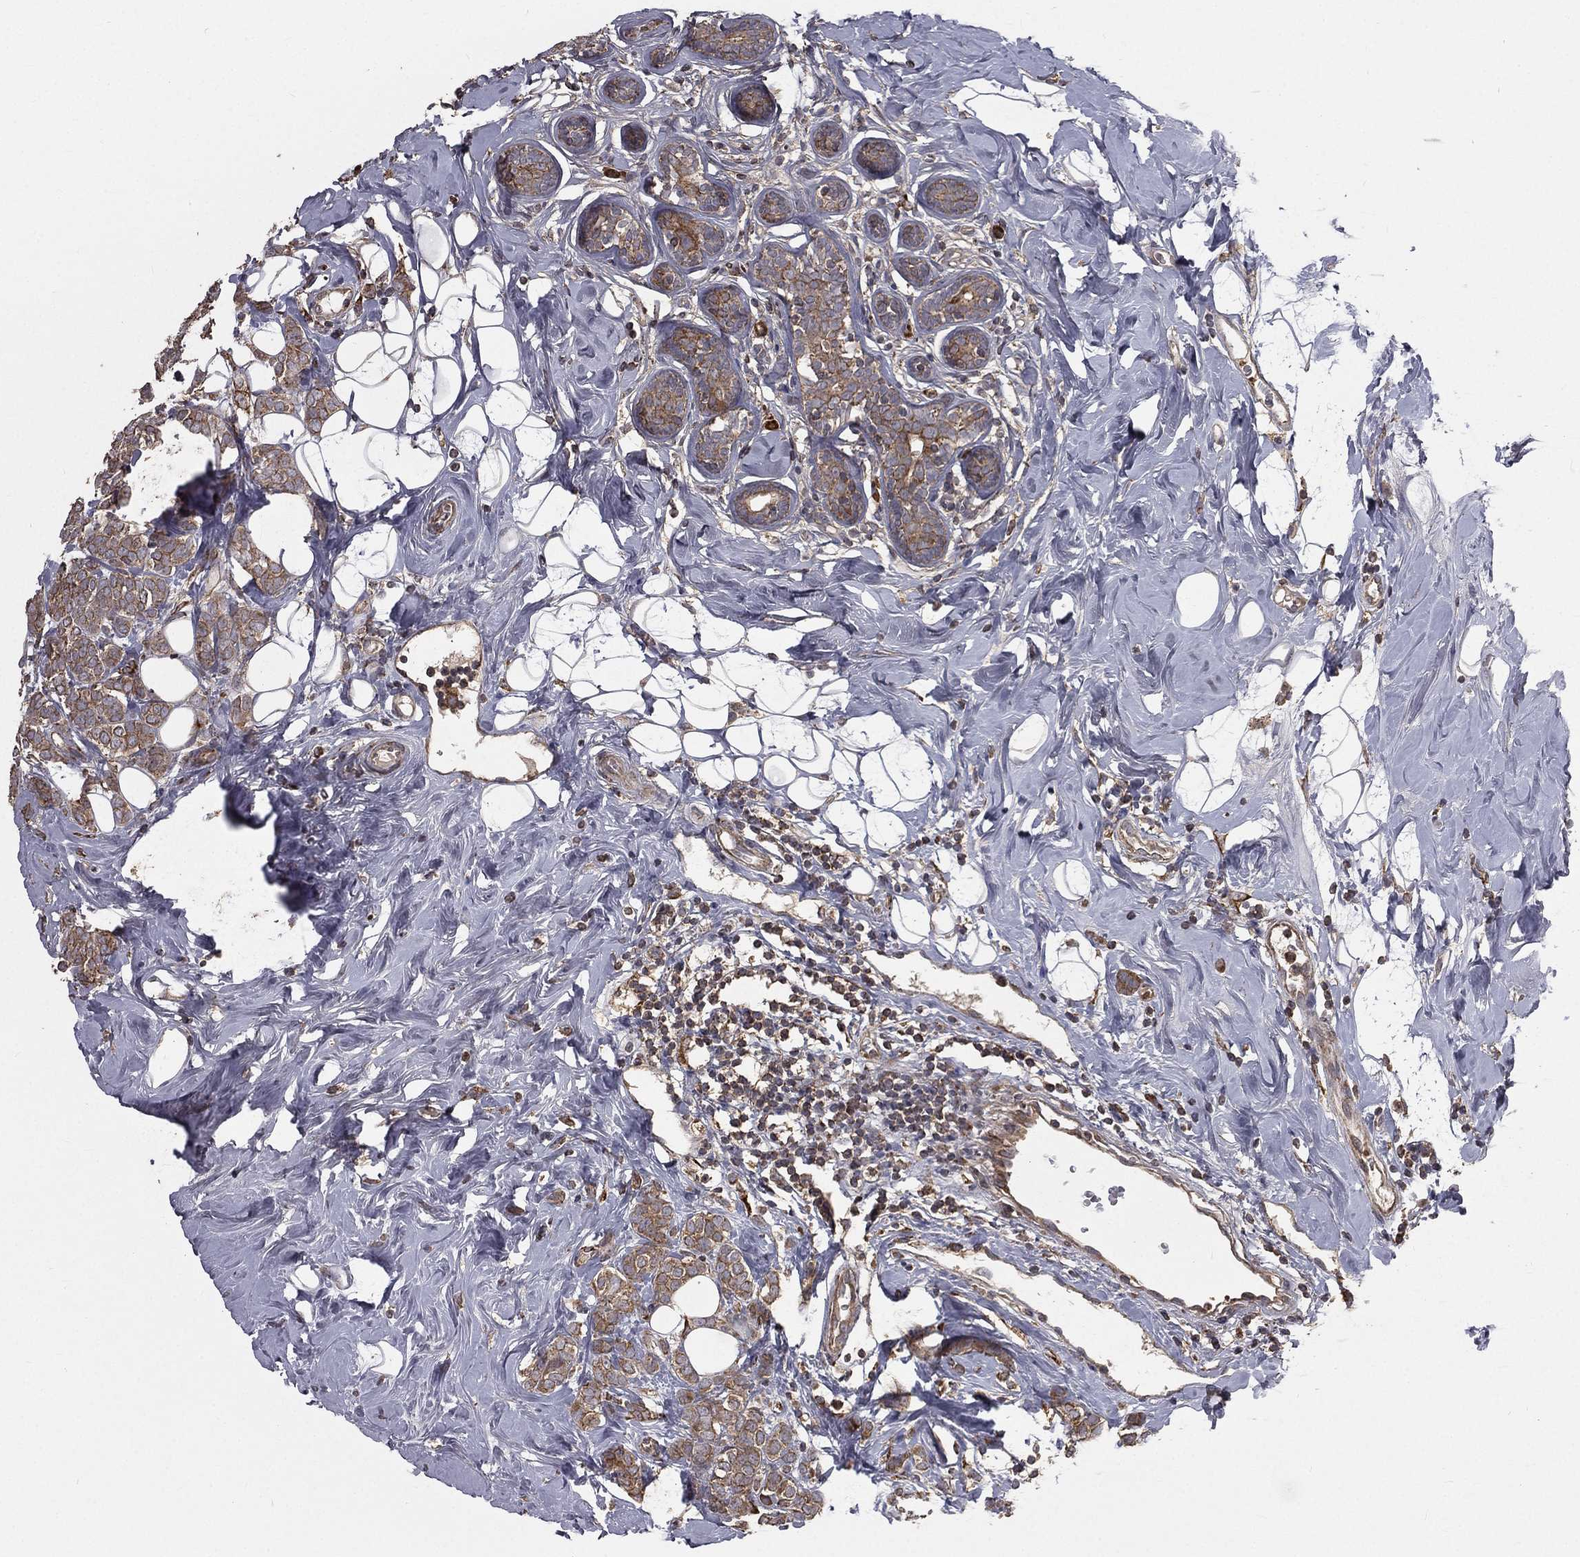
{"staining": {"intensity": "moderate", "quantity": ">75%", "location": "cytoplasmic/membranous"}, "tissue": "breast cancer", "cell_type": "Tumor cells", "image_type": "cancer", "snomed": [{"axis": "morphology", "description": "Lobular carcinoma"}, {"axis": "topography", "description": "Breast"}], "caption": "Human breast cancer (lobular carcinoma) stained with a brown dye reveals moderate cytoplasmic/membranous positive staining in about >75% of tumor cells.", "gene": "OLFML1", "patient": {"sex": "female", "age": 49}}